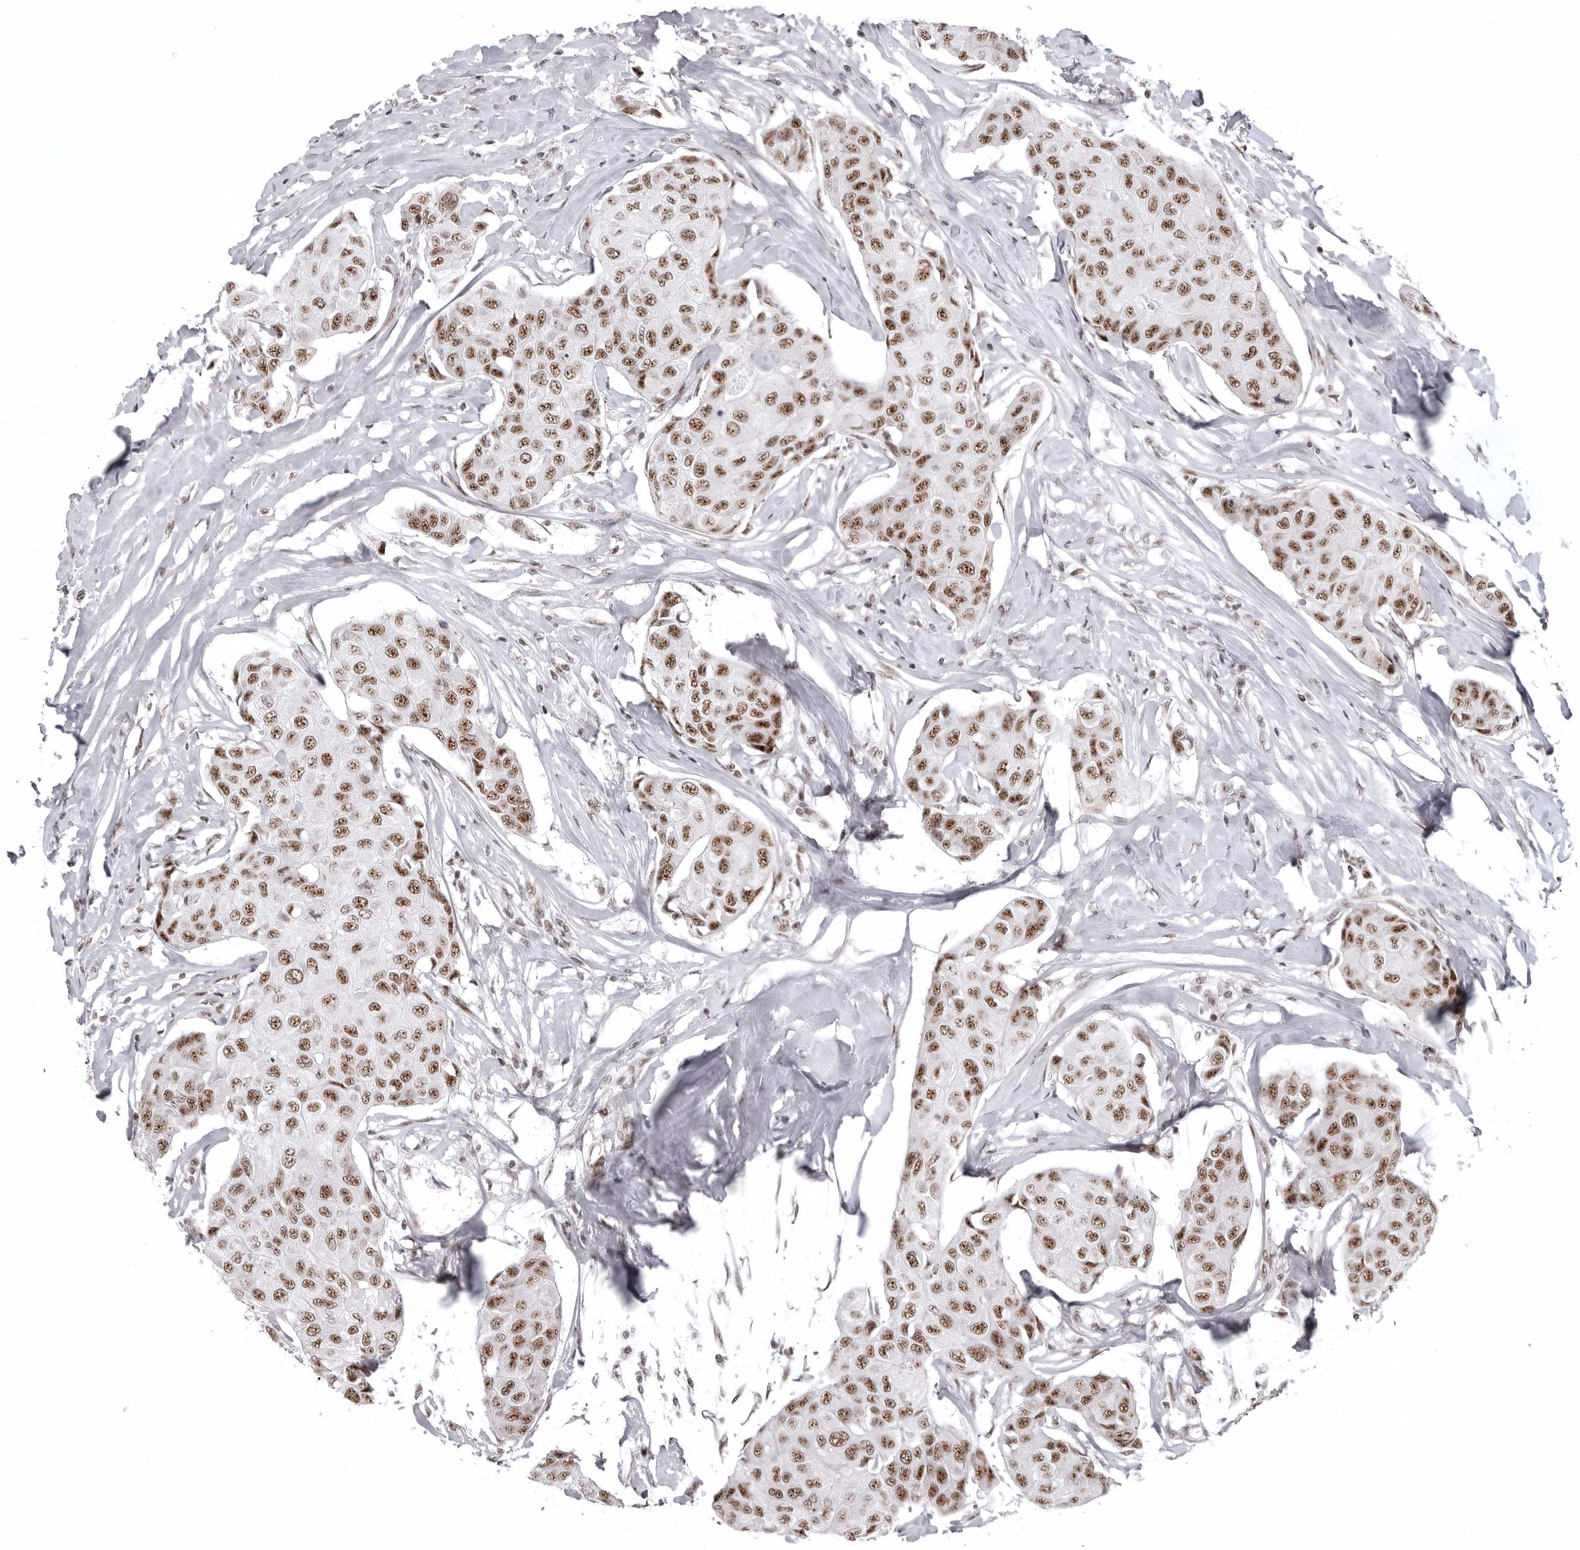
{"staining": {"intensity": "strong", "quantity": ">75%", "location": "nuclear"}, "tissue": "breast cancer", "cell_type": "Tumor cells", "image_type": "cancer", "snomed": [{"axis": "morphology", "description": "Duct carcinoma"}, {"axis": "topography", "description": "Breast"}], "caption": "Protein expression analysis of breast intraductal carcinoma exhibits strong nuclear expression in about >75% of tumor cells.", "gene": "WRAP53", "patient": {"sex": "female", "age": 80}}